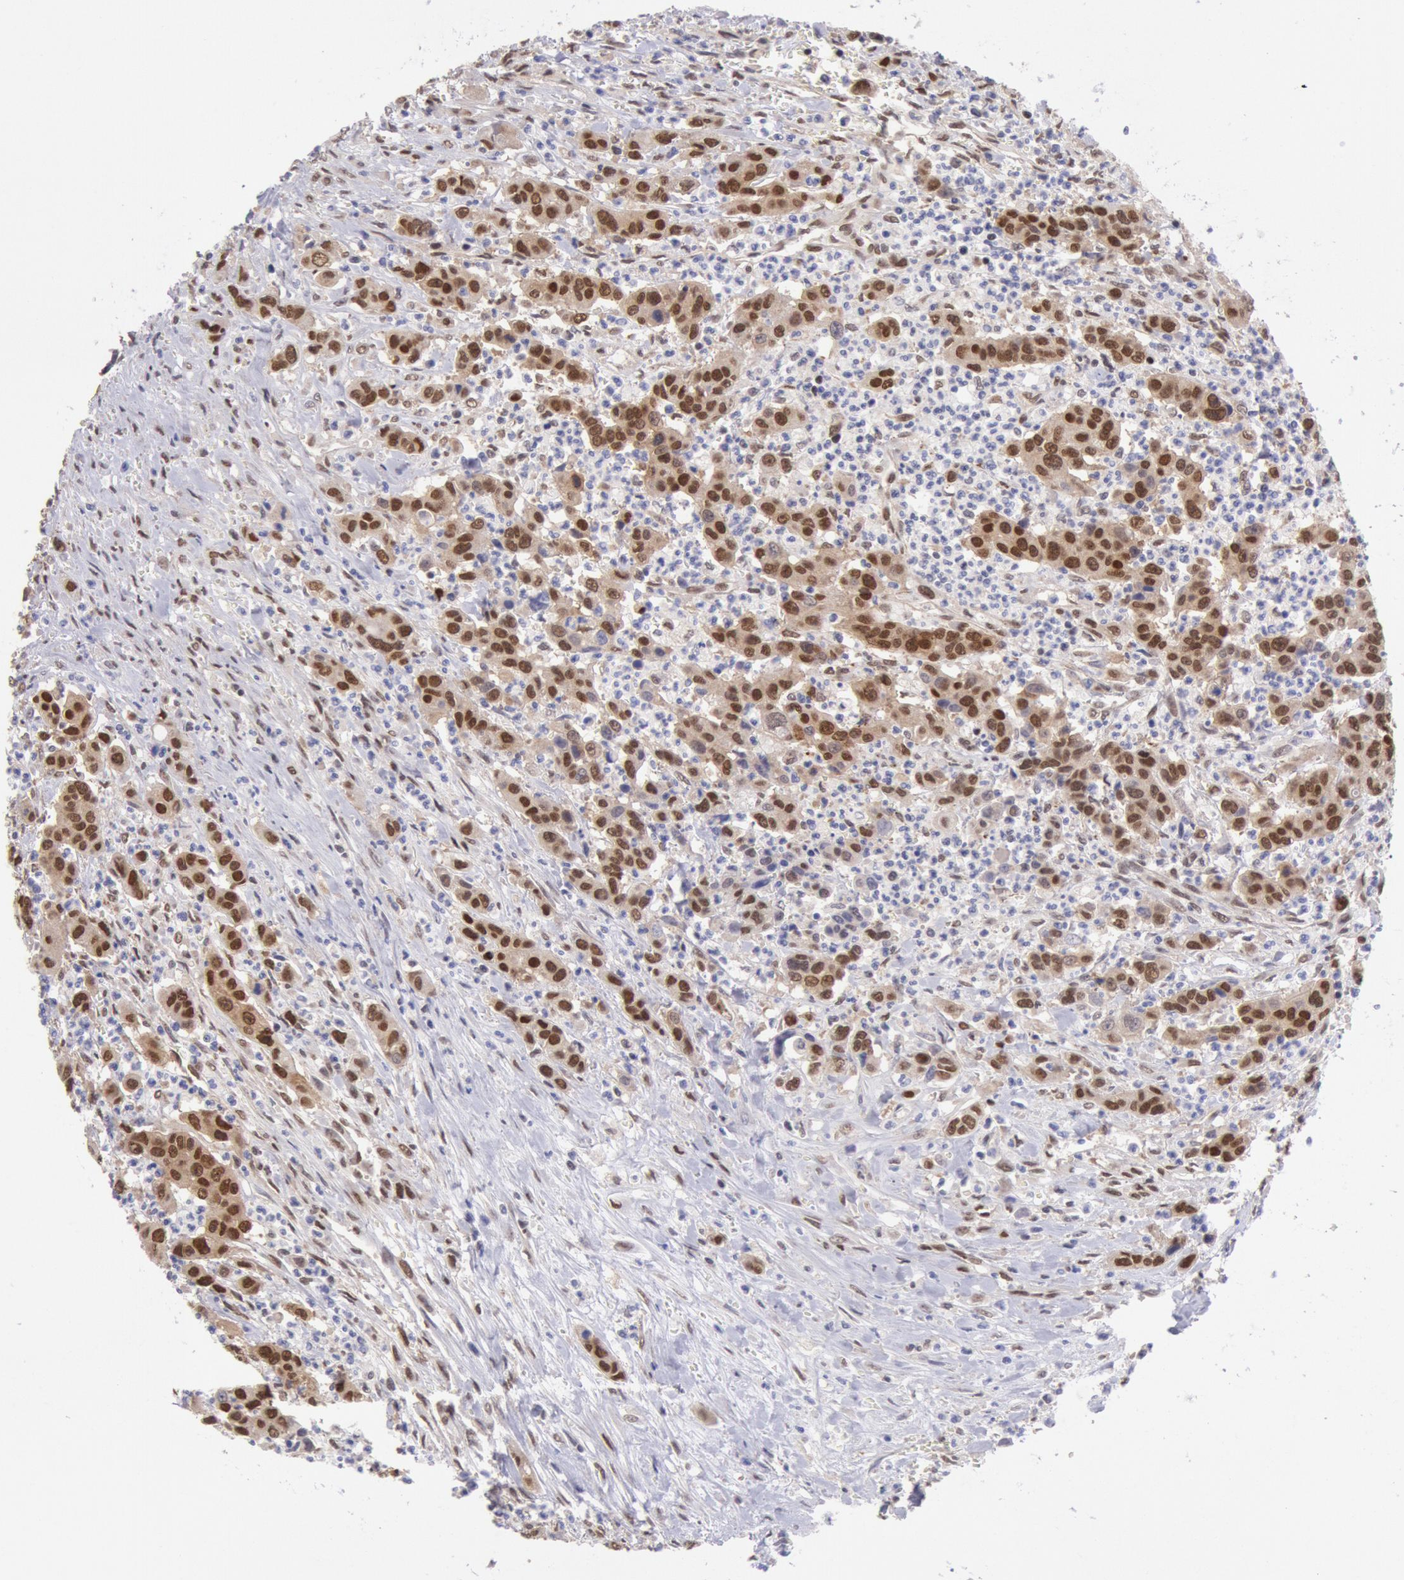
{"staining": {"intensity": "strong", "quantity": ">75%", "location": "cytoplasmic/membranous,nuclear"}, "tissue": "urothelial cancer", "cell_type": "Tumor cells", "image_type": "cancer", "snomed": [{"axis": "morphology", "description": "Urothelial carcinoma, High grade"}, {"axis": "topography", "description": "Urinary bladder"}], "caption": "Urothelial cancer was stained to show a protein in brown. There is high levels of strong cytoplasmic/membranous and nuclear staining in approximately >75% of tumor cells. (IHC, brightfield microscopy, high magnification).", "gene": "CDKN2B", "patient": {"sex": "male", "age": 86}}